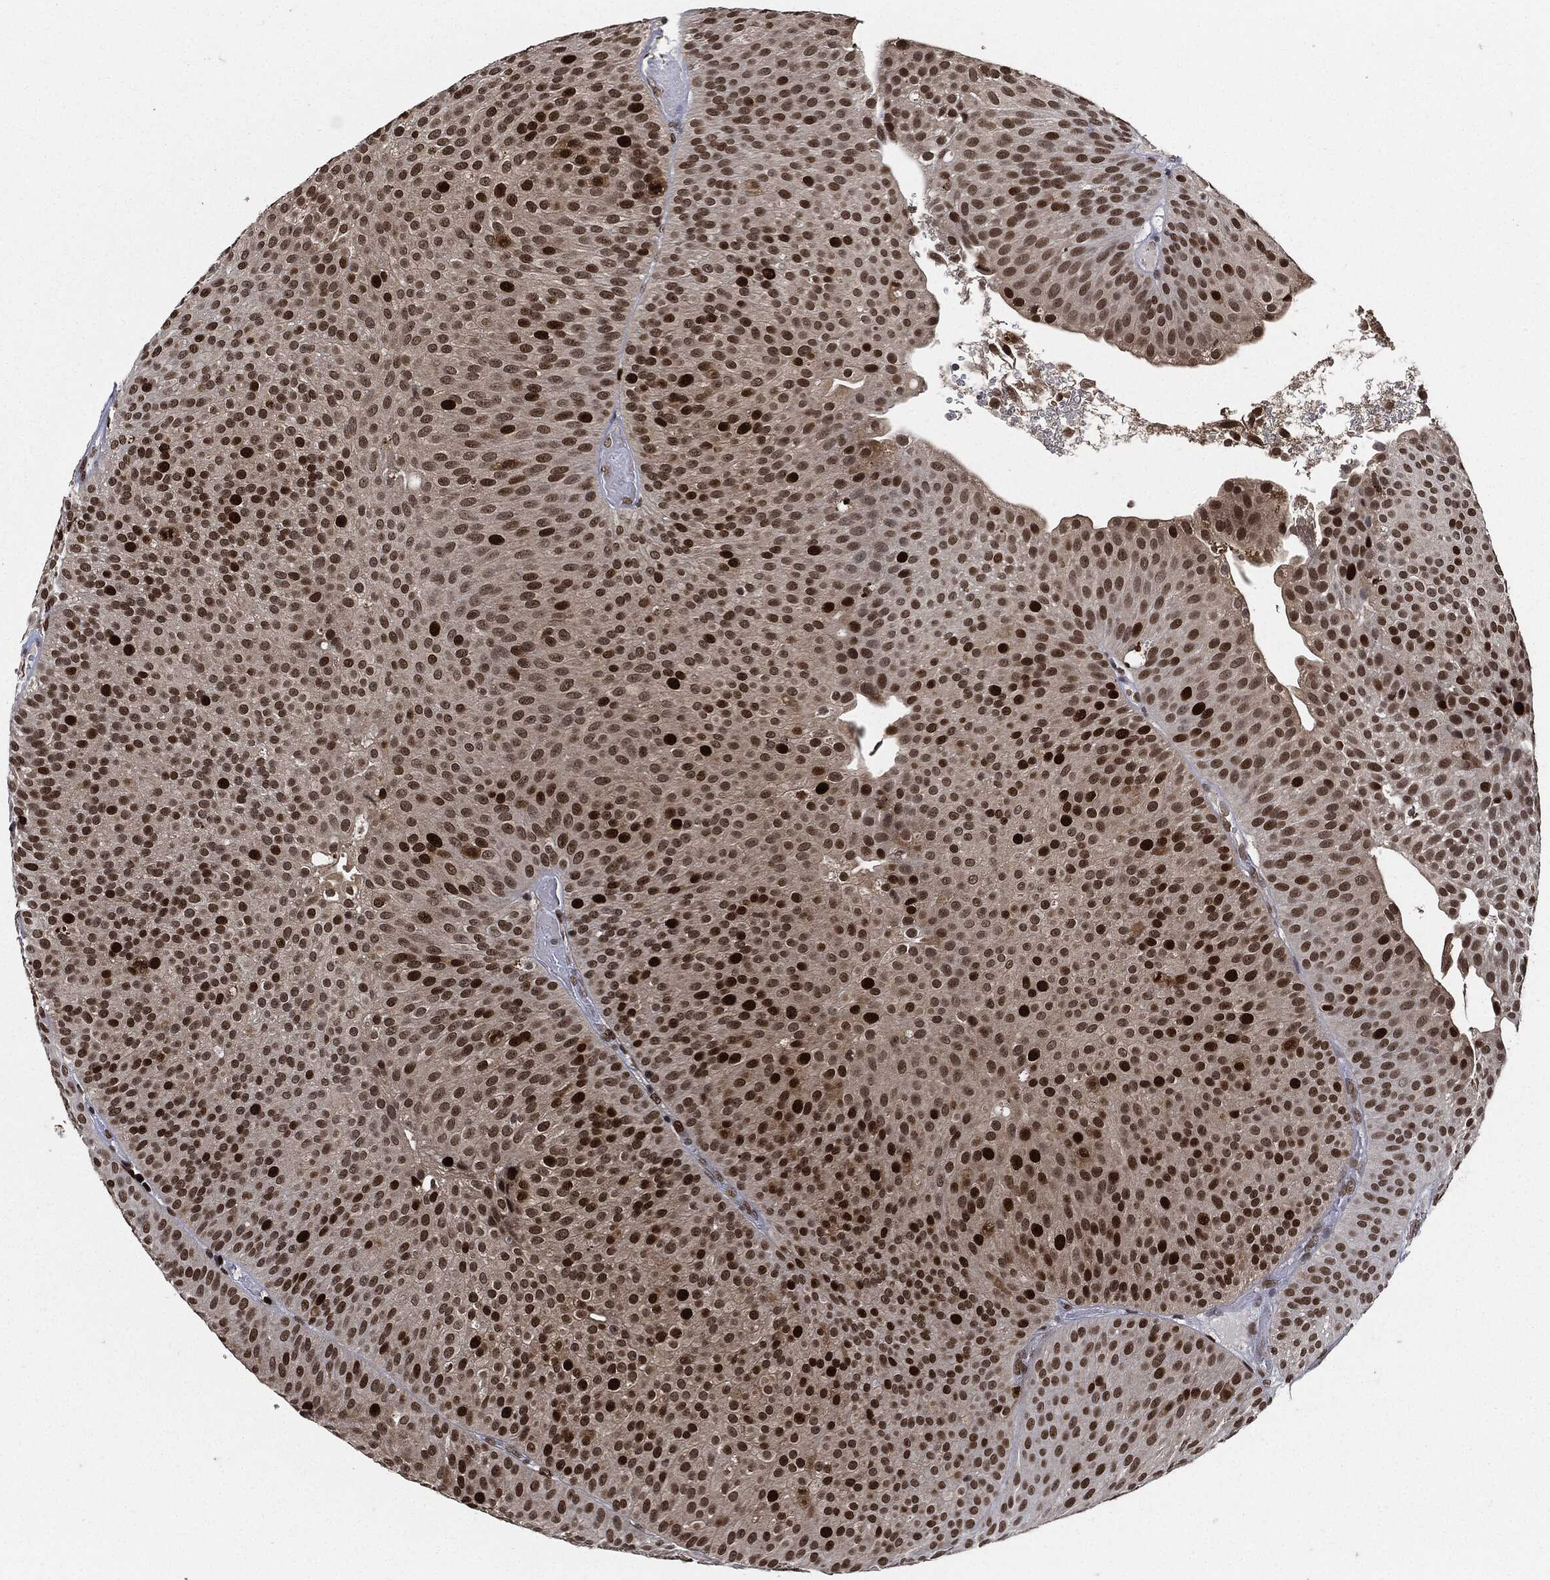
{"staining": {"intensity": "strong", "quantity": "25%-75%", "location": "nuclear"}, "tissue": "urothelial cancer", "cell_type": "Tumor cells", "image_type": "cancer", "snomed": [{"axis": "morphology", "description": "Urothelial carcinoma, Low grade"}, {"axis": "topography", "description": "Urinary bladder"}], "caption": "This micrograph exhibits low-grade urothelial carcinoma stained with immunohistochemistry to label a protein in brown. The nuclear of tumor cells show strong positivity for the protein. Nuclei are counter-stained blue.", "gene": "PCNA", "patient": {"sex": "male", "age": 65}}